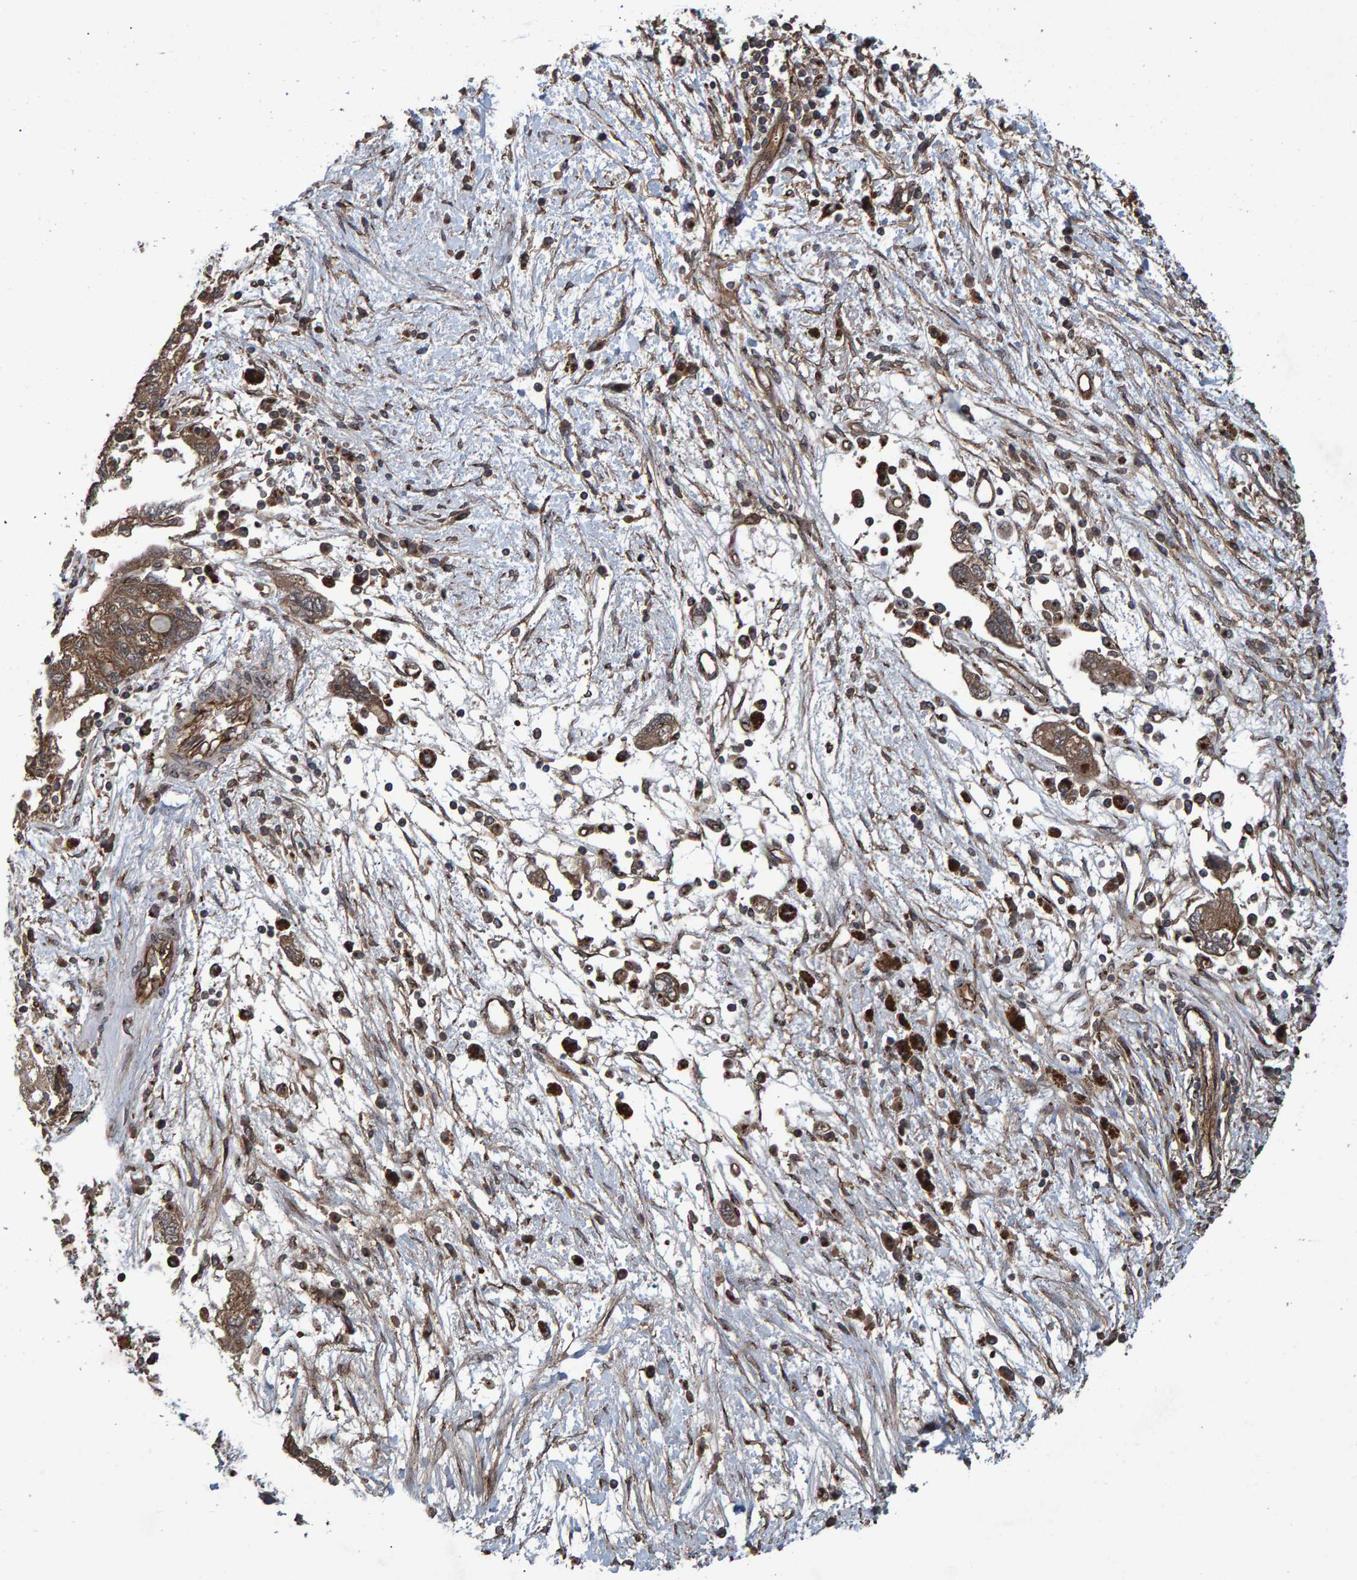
{"staining": {"intensity": "moderate", "quantity": ">75%", "location": "cytoplasmic/membranous"}, "tissue": "ovarian cancer", "cell_type": "Tumor cells", "image_type": "cancer", "snomed": [{"axis": "morphology", "description": "Carcinoma, NOS"}, {"axis": "morphology", "description": "Cystadenocarcinoma, serous, NOS"}, {"axis": "topography", "description": "Ovary"}], "caption": "Ovarian carcinoma tissue exhibits moderate cytoplasmic/membranous positivity in about >75% of tumor cells, visualized by immunohistochemistry.", "gene": "TRIM68", "patient": {"sex": "female", "age": 69}}